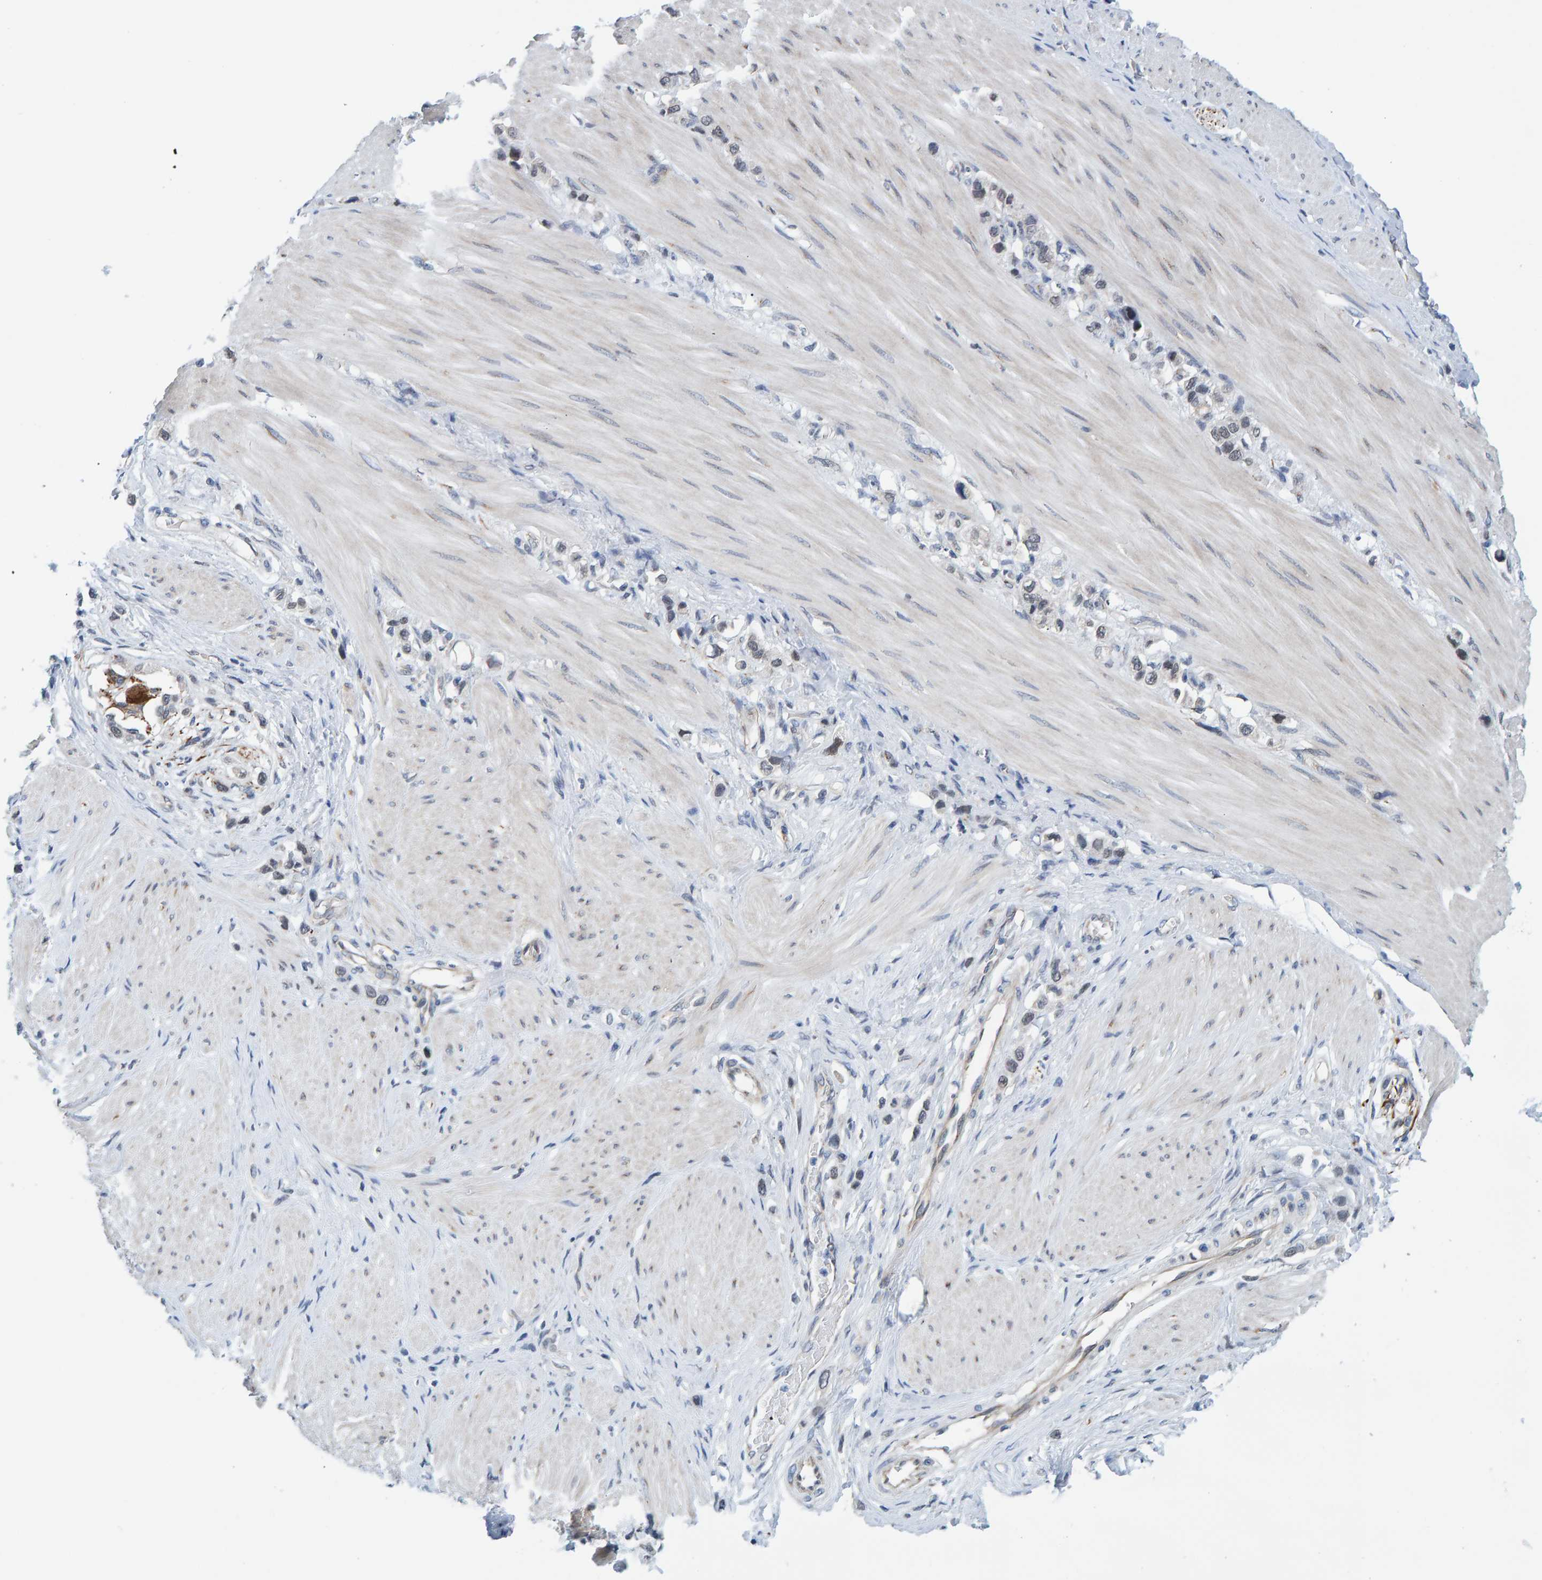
{"staining": {"intensity": "negative", "quantity": "none", "location": "none"}, "tissue": "stomach cancer", "cell_type": "Tumor cells", "image_type": "cancer", "snomed": [{"axis": "morphology", "description": "Adenocarcinoma, NOS"}, {"axis": "topography", "description": "Stomach"}], "caption": "DAB immunohistochemical staining of stomach cancer exhibits no significant positivity in tumor cells.", "gene": "SCRN2", "patient": {"sex": "female", "age": 65}}